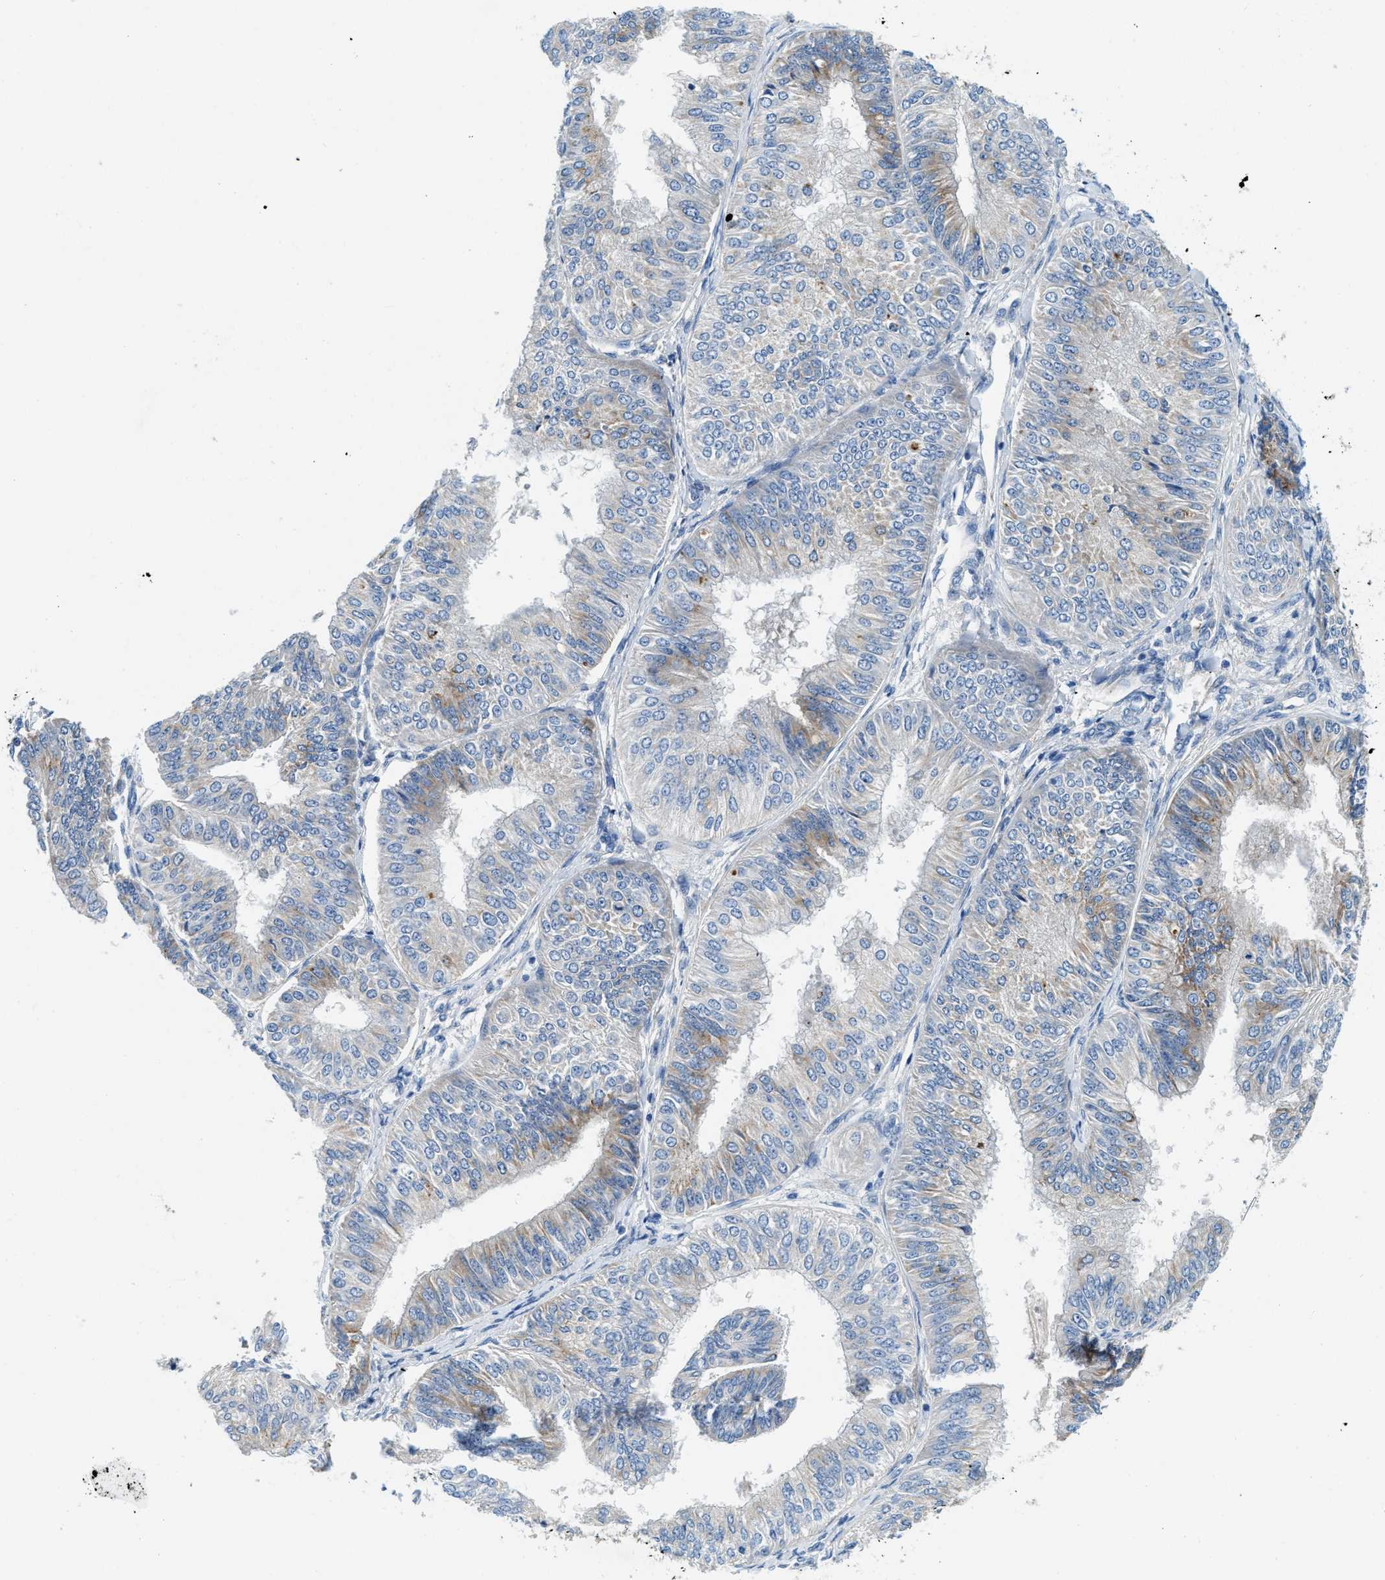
{"staining": {"intensity": "weak", "quantity": "<25%", "location": "cytoplasmic/membranous"}, "tissue": "endometrial cancer", "cell_type": "Tumor cells", "image_type": "cancer", "snomed": [{"axis": "morphology", "description": "Adenocarcinoma, NOS"}, {"axis": "topography", "description": "Endometrium"}], "caption": "Endometrial cancer (adenocarcinoma) was stained to show a protein in brown. There is no significant staining in tumor cells.", "gene": "TSPAN3", "patient": {"sex": "female", "age": 58}}